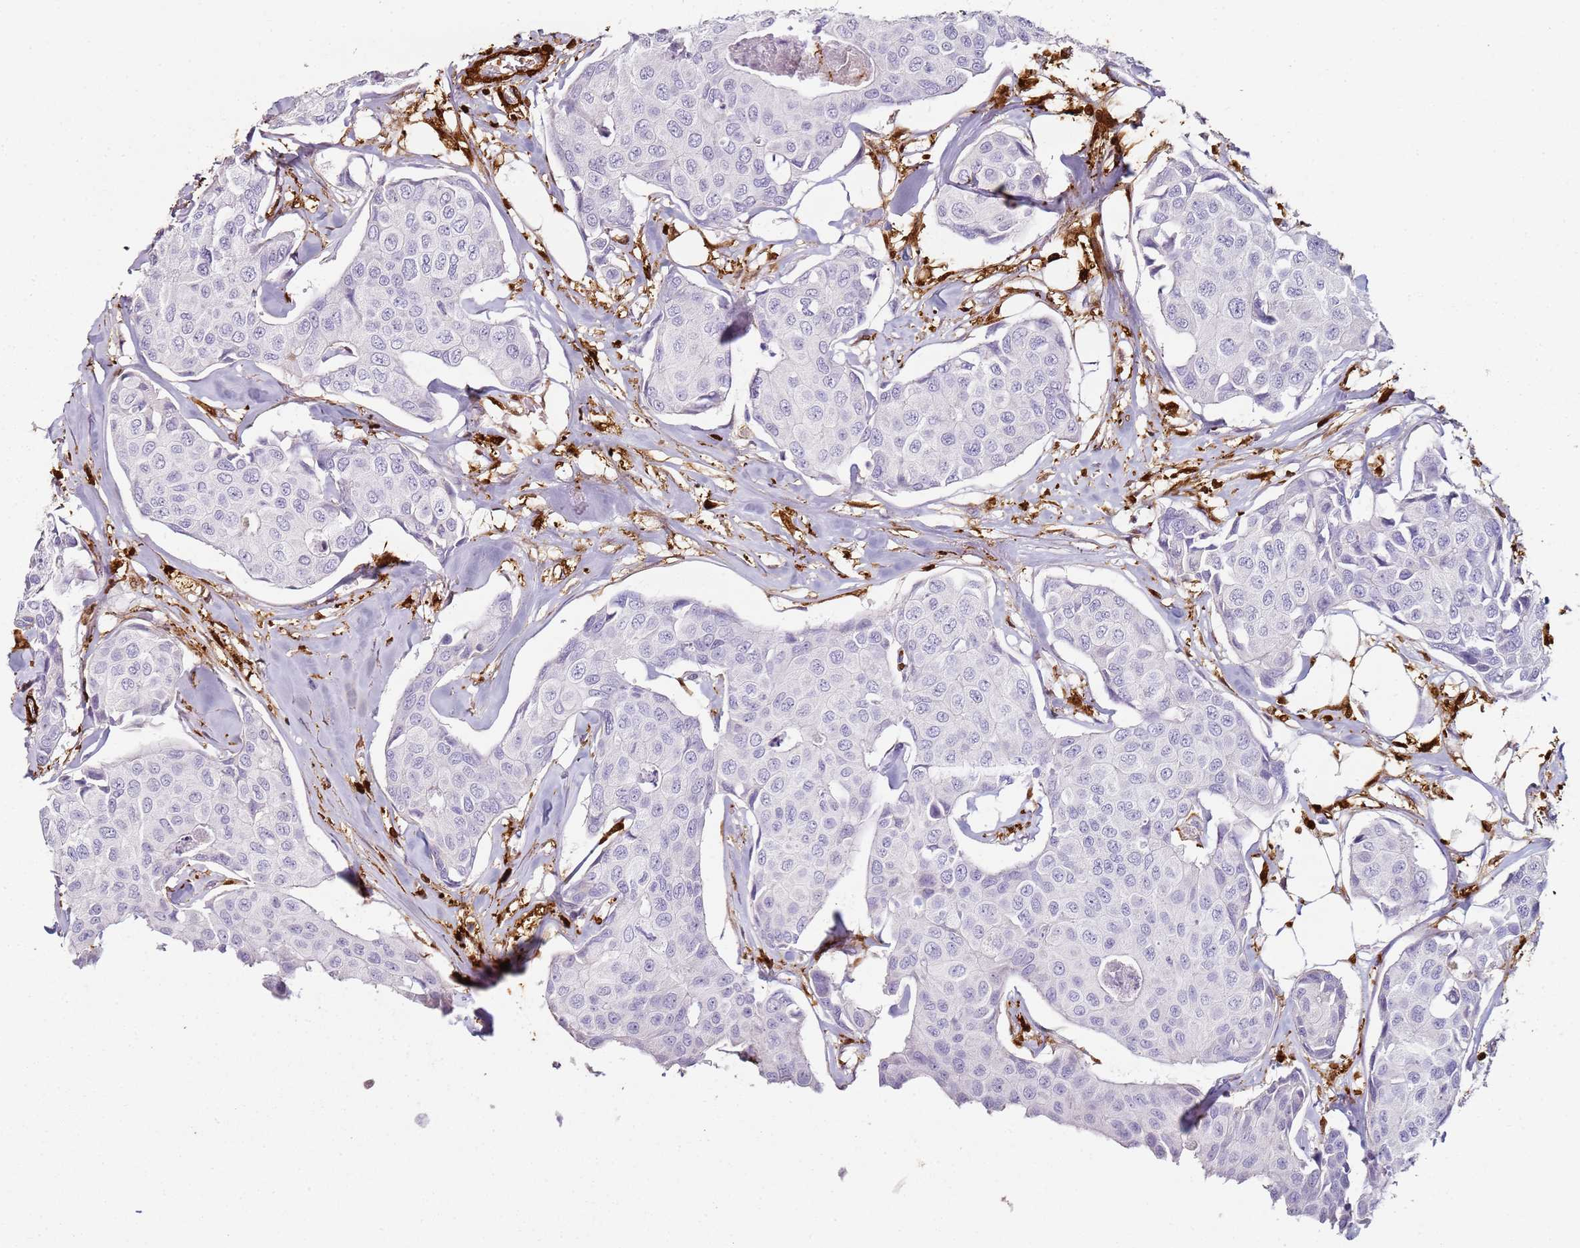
{"staining": {"intensity": "negative", "quantity": "none", "location": "none"}, "tissue": "breast cancer", "cell_type": "Tumor cells", "image_type": "cancer", "snomed": [{"axis": "morphology", "description": "Duct carcinoma"}, {"axis": "topography", "description": "Breast"}], "caption": "High power microscopy photomicrograph of an immunohistochemistry image of breast infiltrating ductal carcinoma, revealing no significant expression in tumor cells.", "gene": "S100A4", "patient": {"sex": "female", "age": 80}}